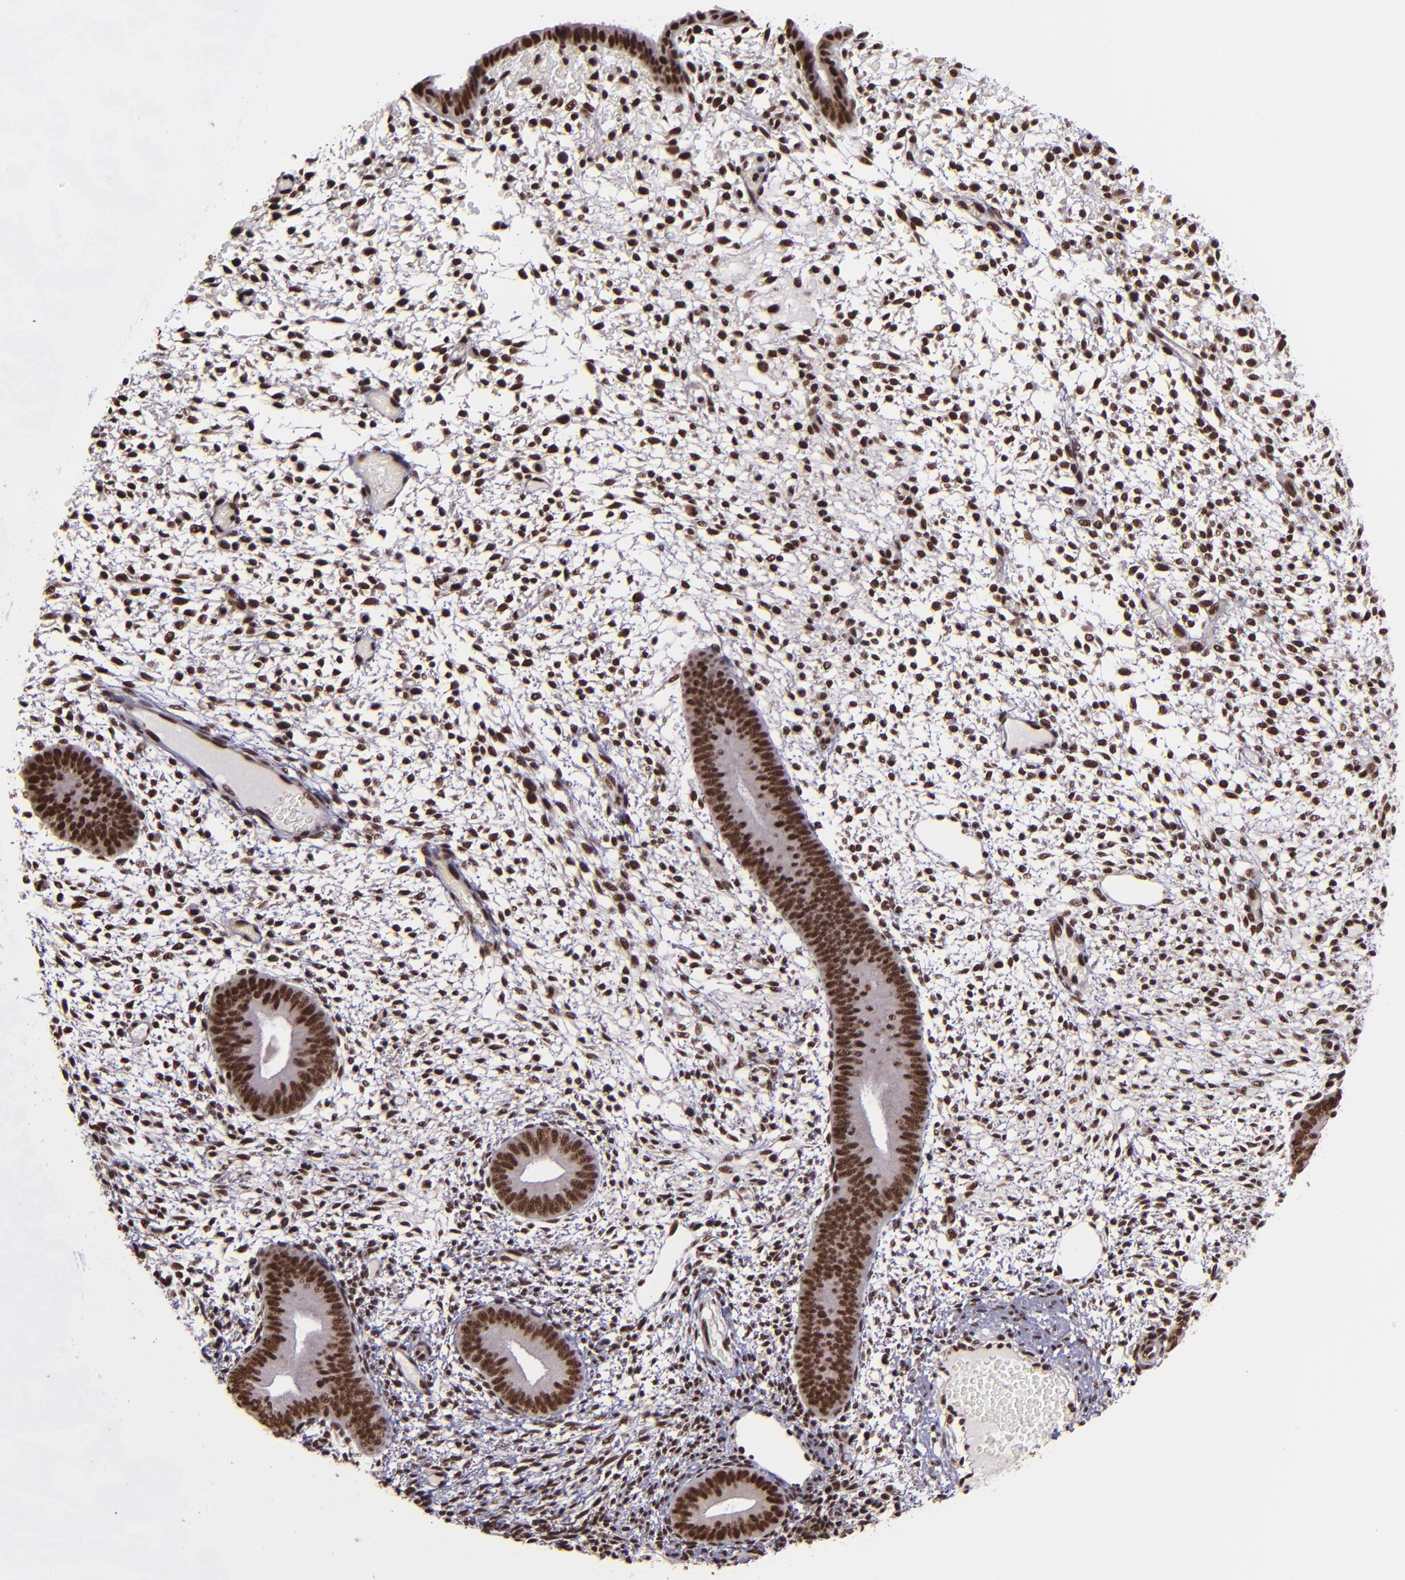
{"staining": {"intensity": "moderate", "quantity": ">75%", "location": "nuclear"}, "tissue": "endometrium", "cell_type": "Cells in endometrial stroma", "image_type": "normal", "snomed": [{"axis": "morphology", "description": "Normal tissue, NOS"}, {"axis": "topography", "description": "Endometrium"}], "caption": "Immunohistochemical staining of unremarkable human endometrium shows moderate nuclear protein expression in approximately >75% of cells in endometrial stroma. (DAB = brown stain, brightfield microscopy at high magnification).", "gene": "PQBP1", "patient": {"sex": "female", "age": 42}}